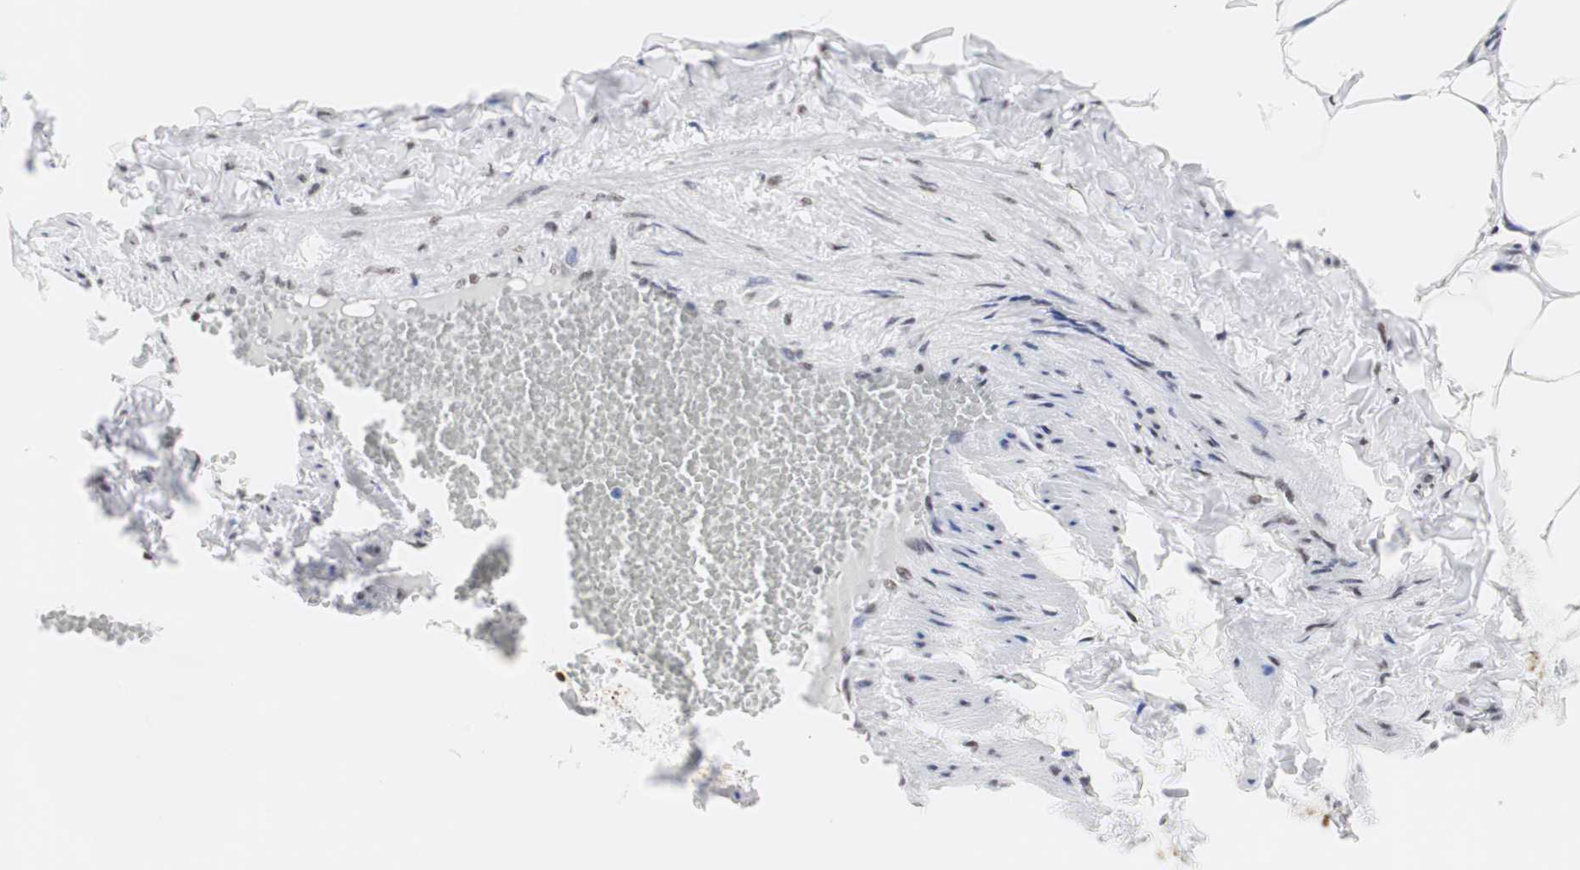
{"staining": {"intensity": "weak", "quantity": "25%-75%", "location": "nuclear"}, "tissue": "adipose tissue", "cell_type": "Adipocytes", "image_type": "normal", "snomed": [{"axis": "morphology", "description": "Normal tissue, NOS"}, {"axis": "topography", "description": "Vascular tissue"}], "caption": "Protein expression analysis of unremarkable adipose tissue shows weak nuclear staining in about 25%-75% of adipocytes. The protein of interest is stained brown, and the nuclei are stained in blue (DAB IHC with brightfield microscopy, high magnification).", "gene": "HNRNPH2", "patient": {"sex": "male", "age": 41}}